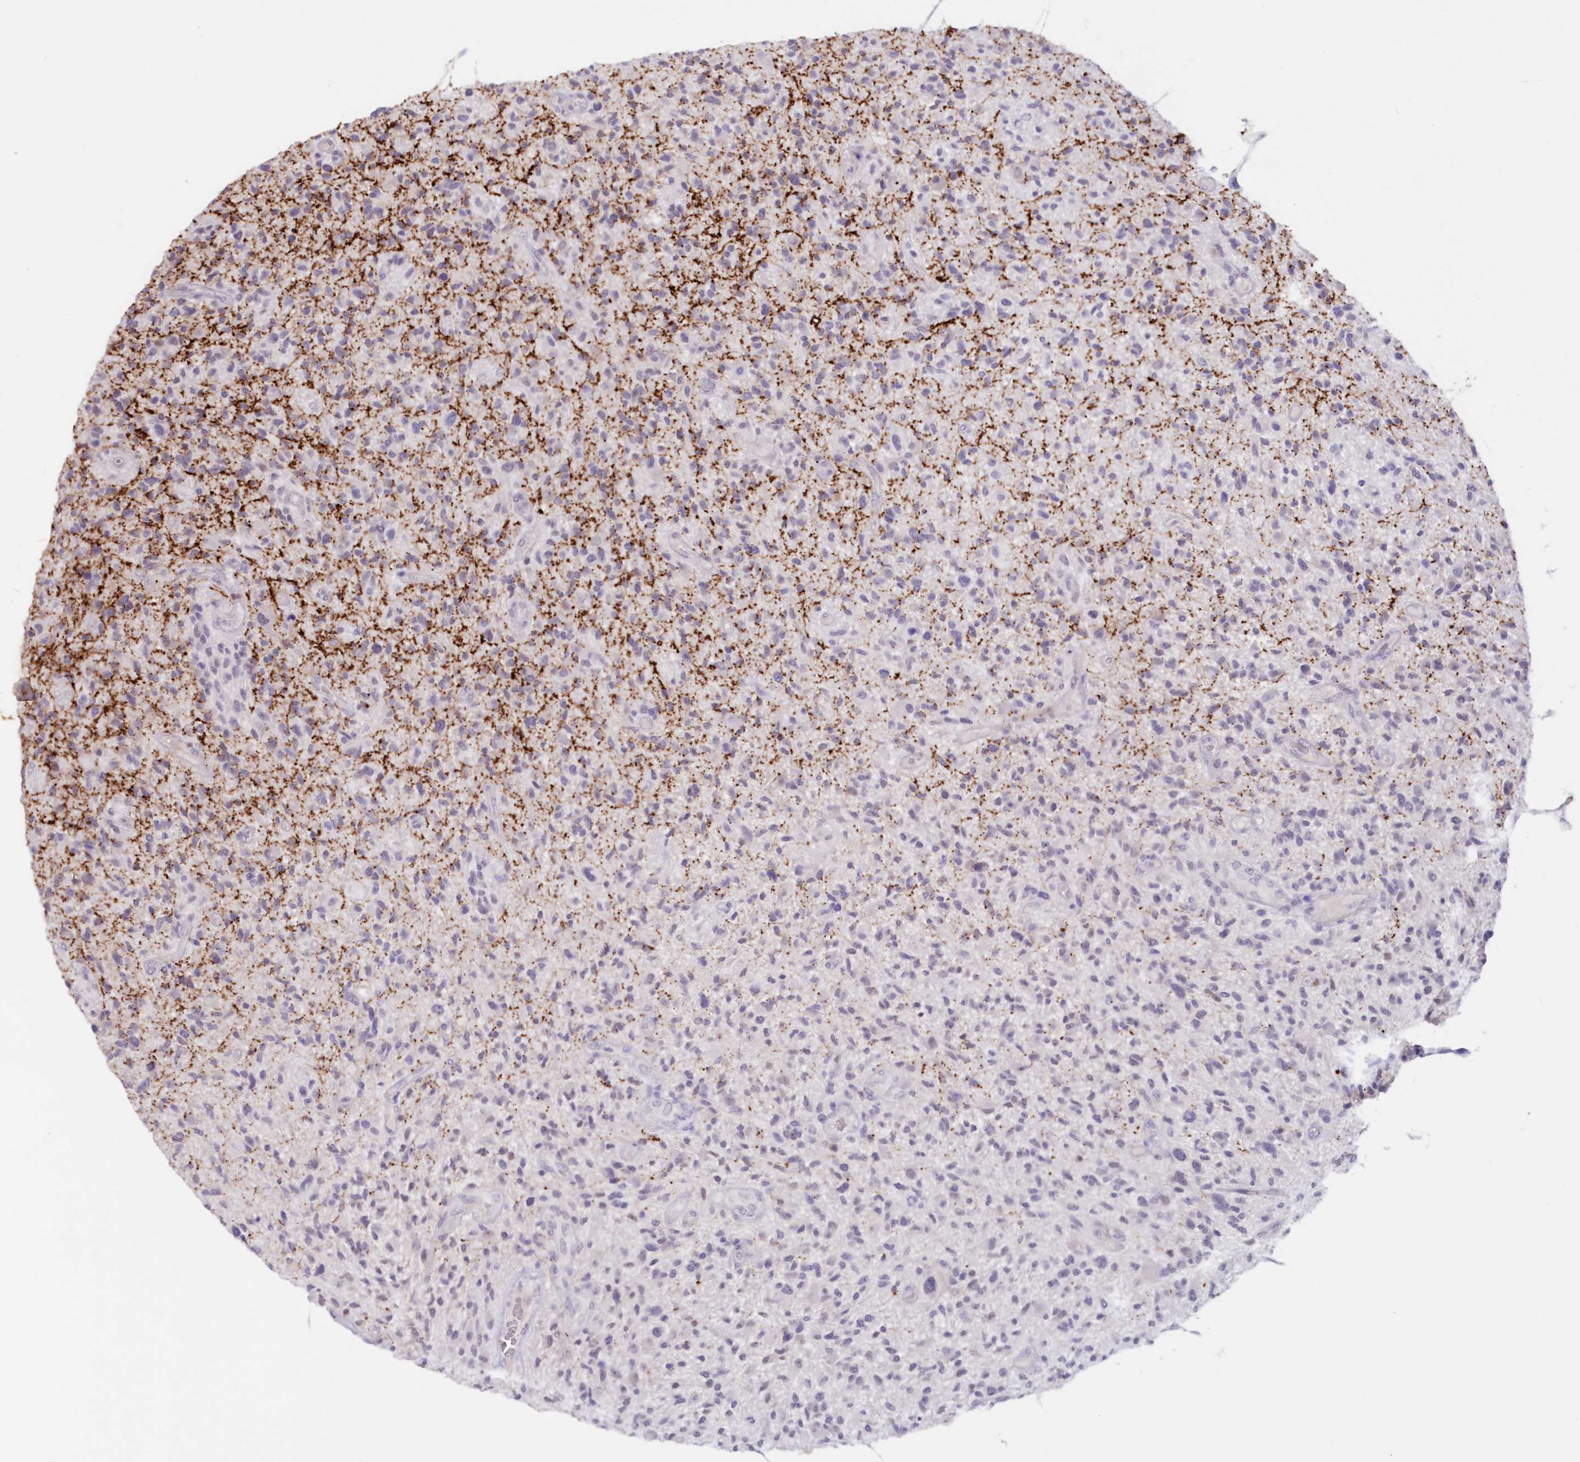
{"staining": {"intensity": "negative", "quantity": "none", "location": "none"}, "tissue": "glioma", "cell_type": "Tumor cells", "image_type": "cancer", "snomed": [{"axis": "morphology", "description": "Glioma, malignant, High grade"}, {"axis": "topography", "description": "Brain"}], "caption": "High power microscopy micrograph of an immunohistochemistry (IHC) photomicrograph of malignant glioma (high-grade), revealing no significant staining in tumor cells.", "gene": "SNED1", "patient": {"sex": "male", "age": 47}}